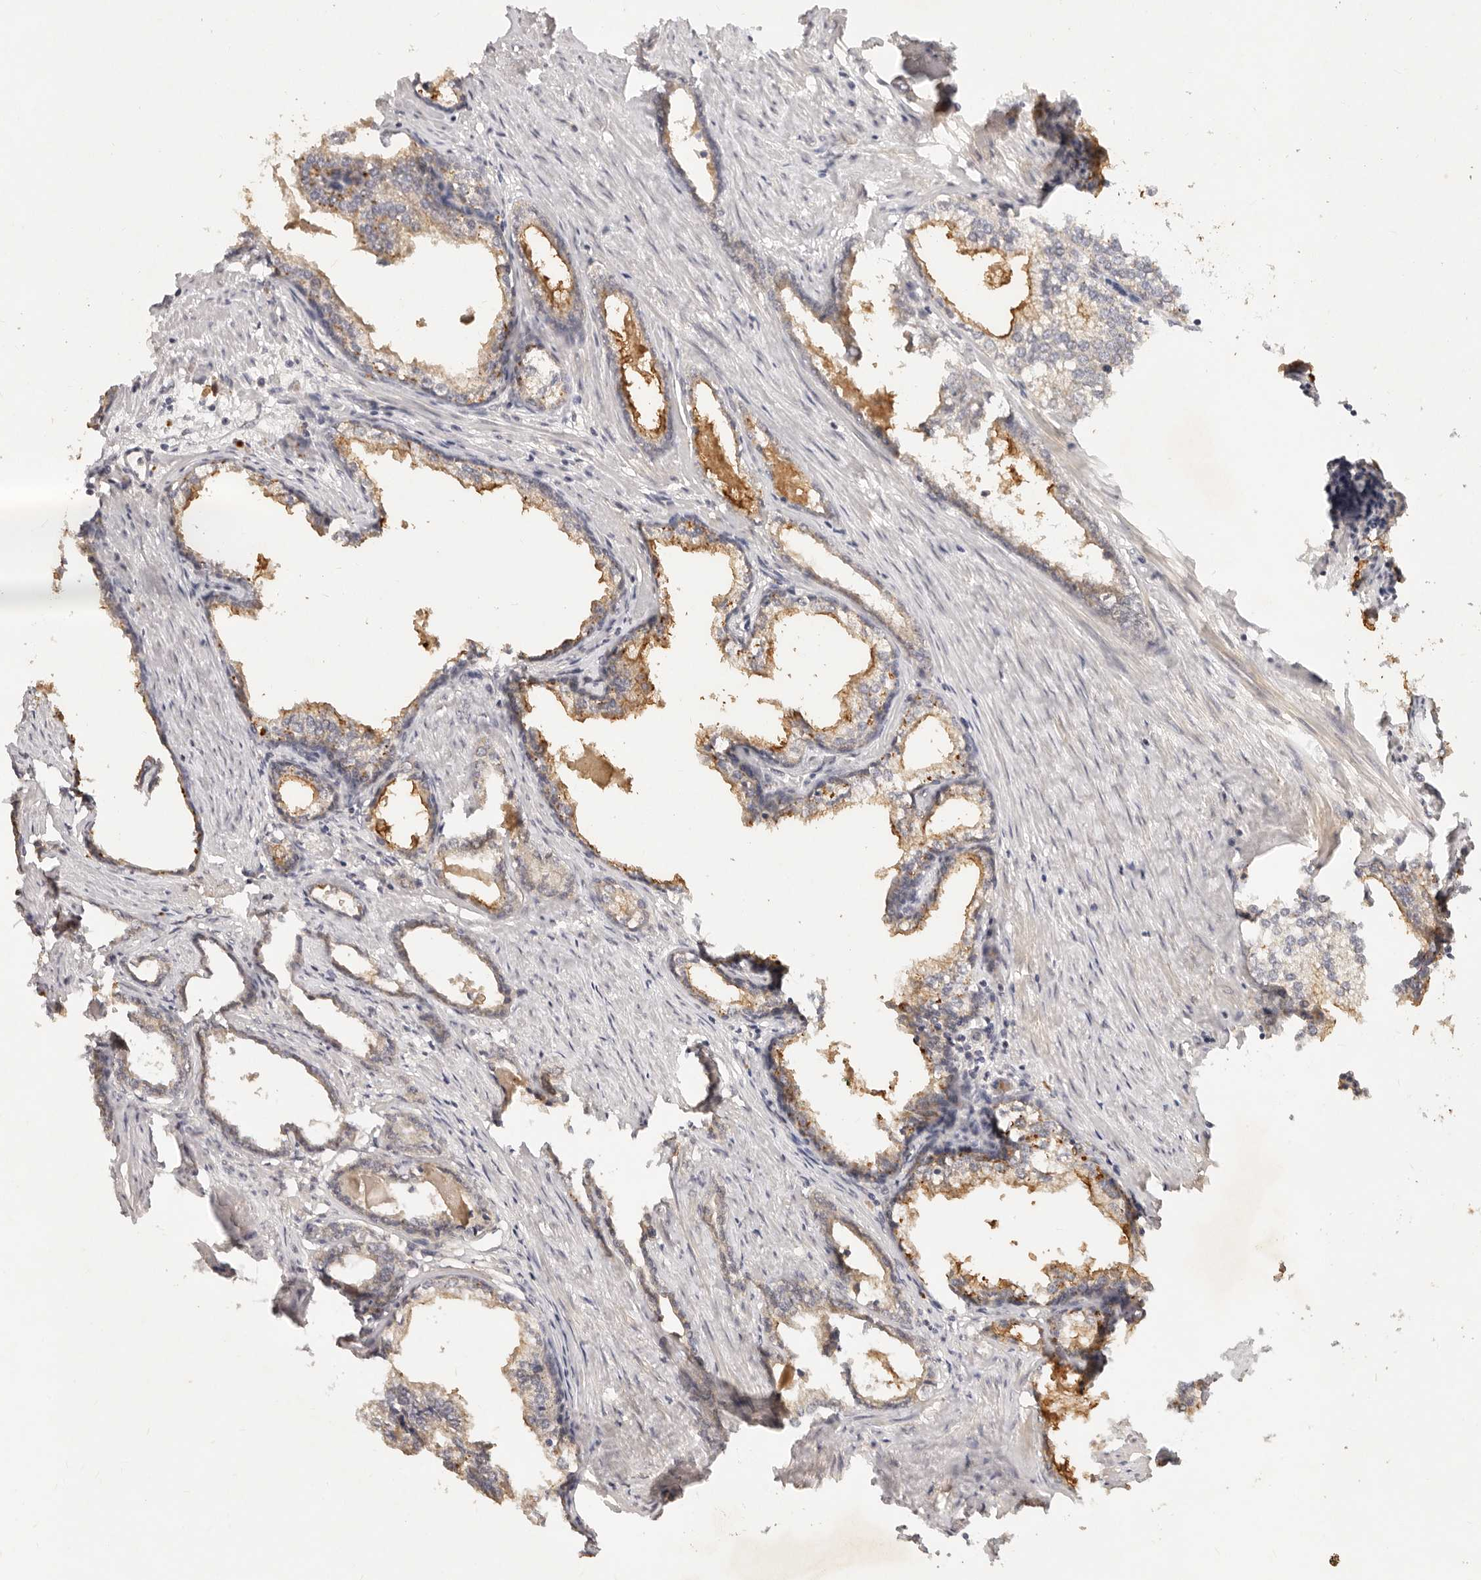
{"staining": {"intensity": "moderate", "quantity": "<25%", "location": "cytoplasmic/membranous"}, "tissue": "prostate cancer", "cell_type": "Tumor cells", "image_type": "cancer", "snomed": [{"axis": "morphology", "description": "Adenocarcinoma, High grade"}, {"axis": "topography", "description": "Prostate"}], "caption": "Brown immunohistochemical staining in prostate cancer exhibits moderate cytoplasmic/membranous expression in approximately <25% of tumor cells. (IHC, brightfield microscopy, high magnification).", "gene": "FREM2", "patient": {"sex": "male", "age": 58}}